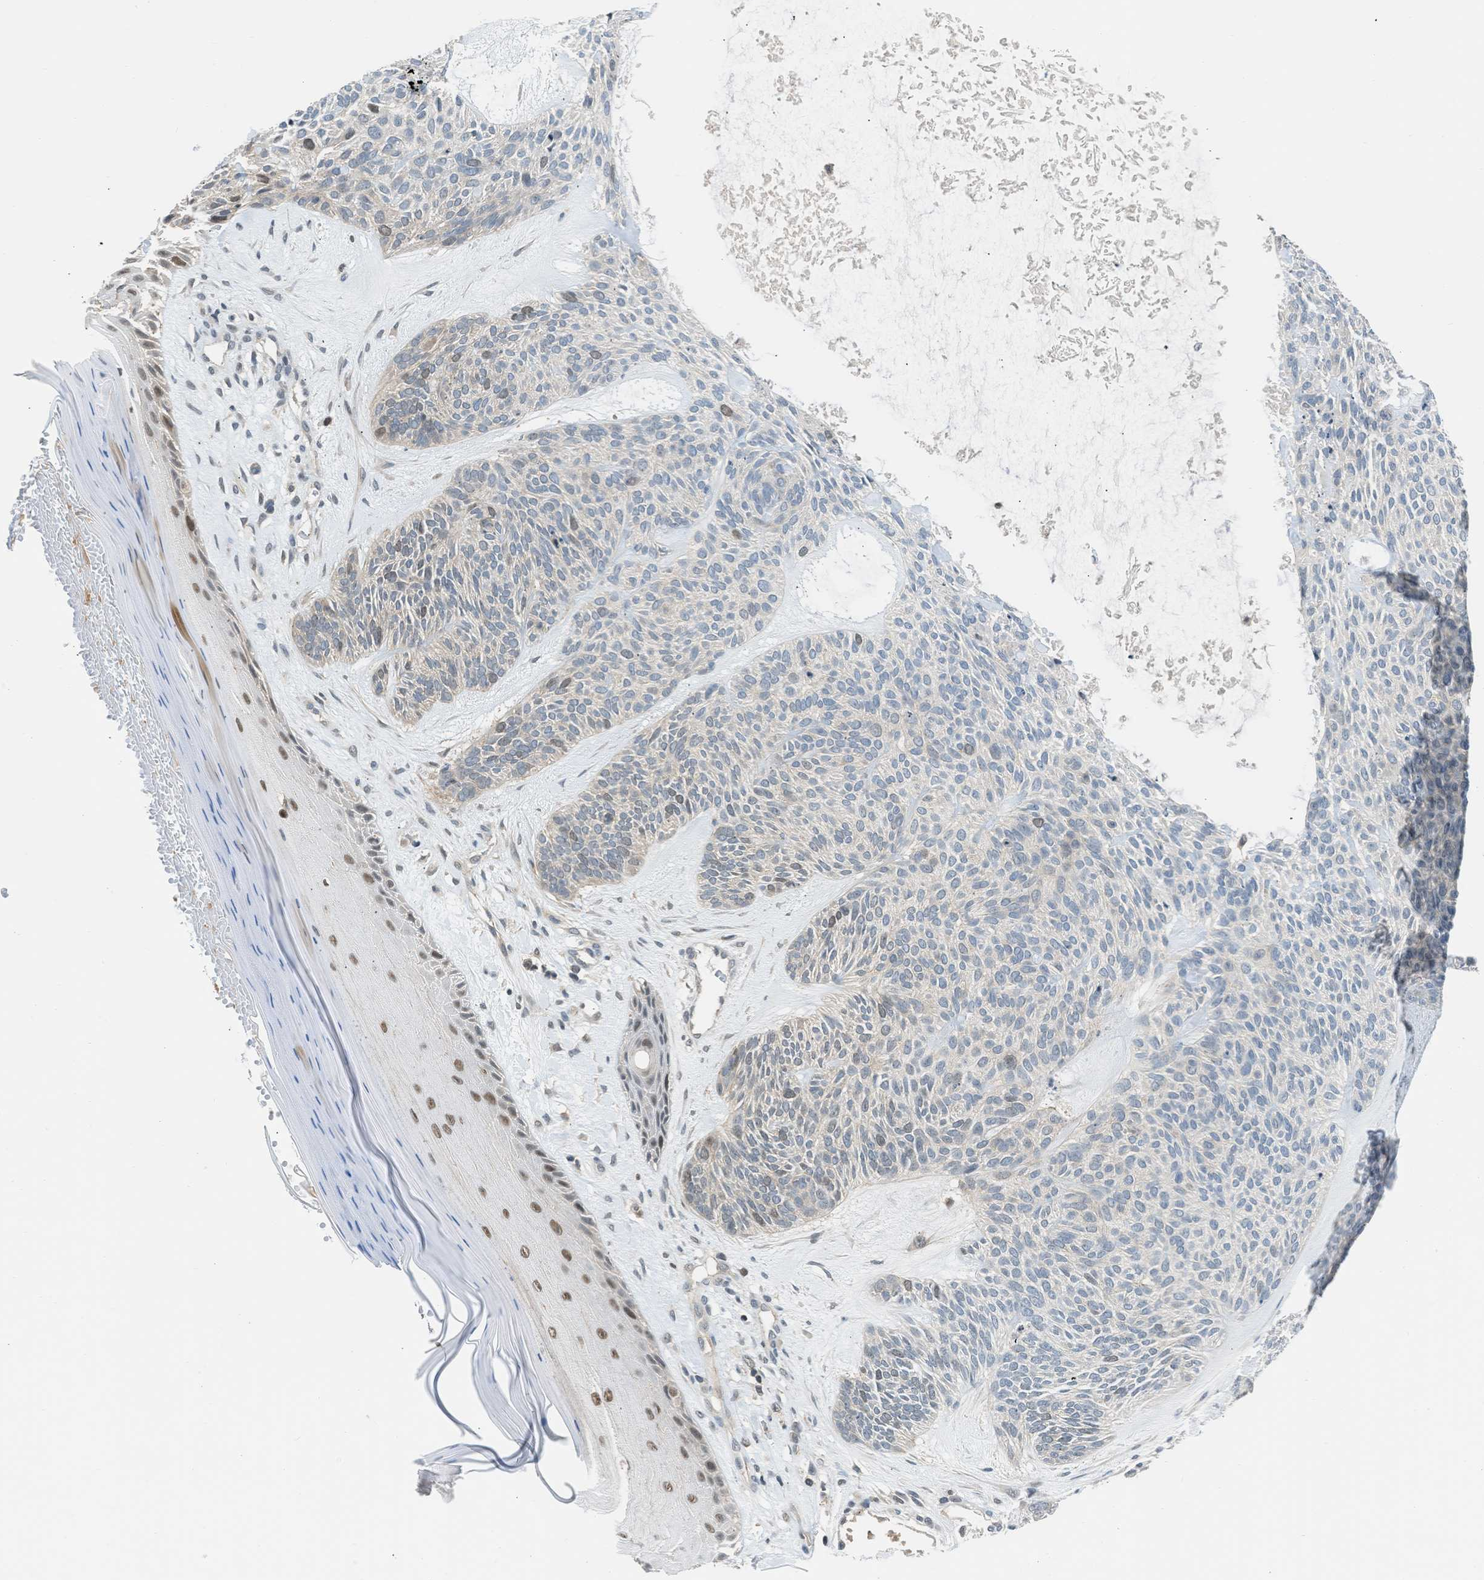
{"staining": {"intensity": "negative", "quantity": "none", "location": "none"}, "tissue": "skin cancer", "cell_type": "Tumor cells", "image_type": "cancer", "snomed": [{"axis": "morphology", "description": "Basal cell carcinoma"}, {"axis": "topography", "description": "Skin"}], "caption": "Image shows no protein expression in tumor cells of skin cancer (basal cell carcinoma) tissue.", "gene": "TTBK2", "patient": {"sex": "male", "age": 55}}